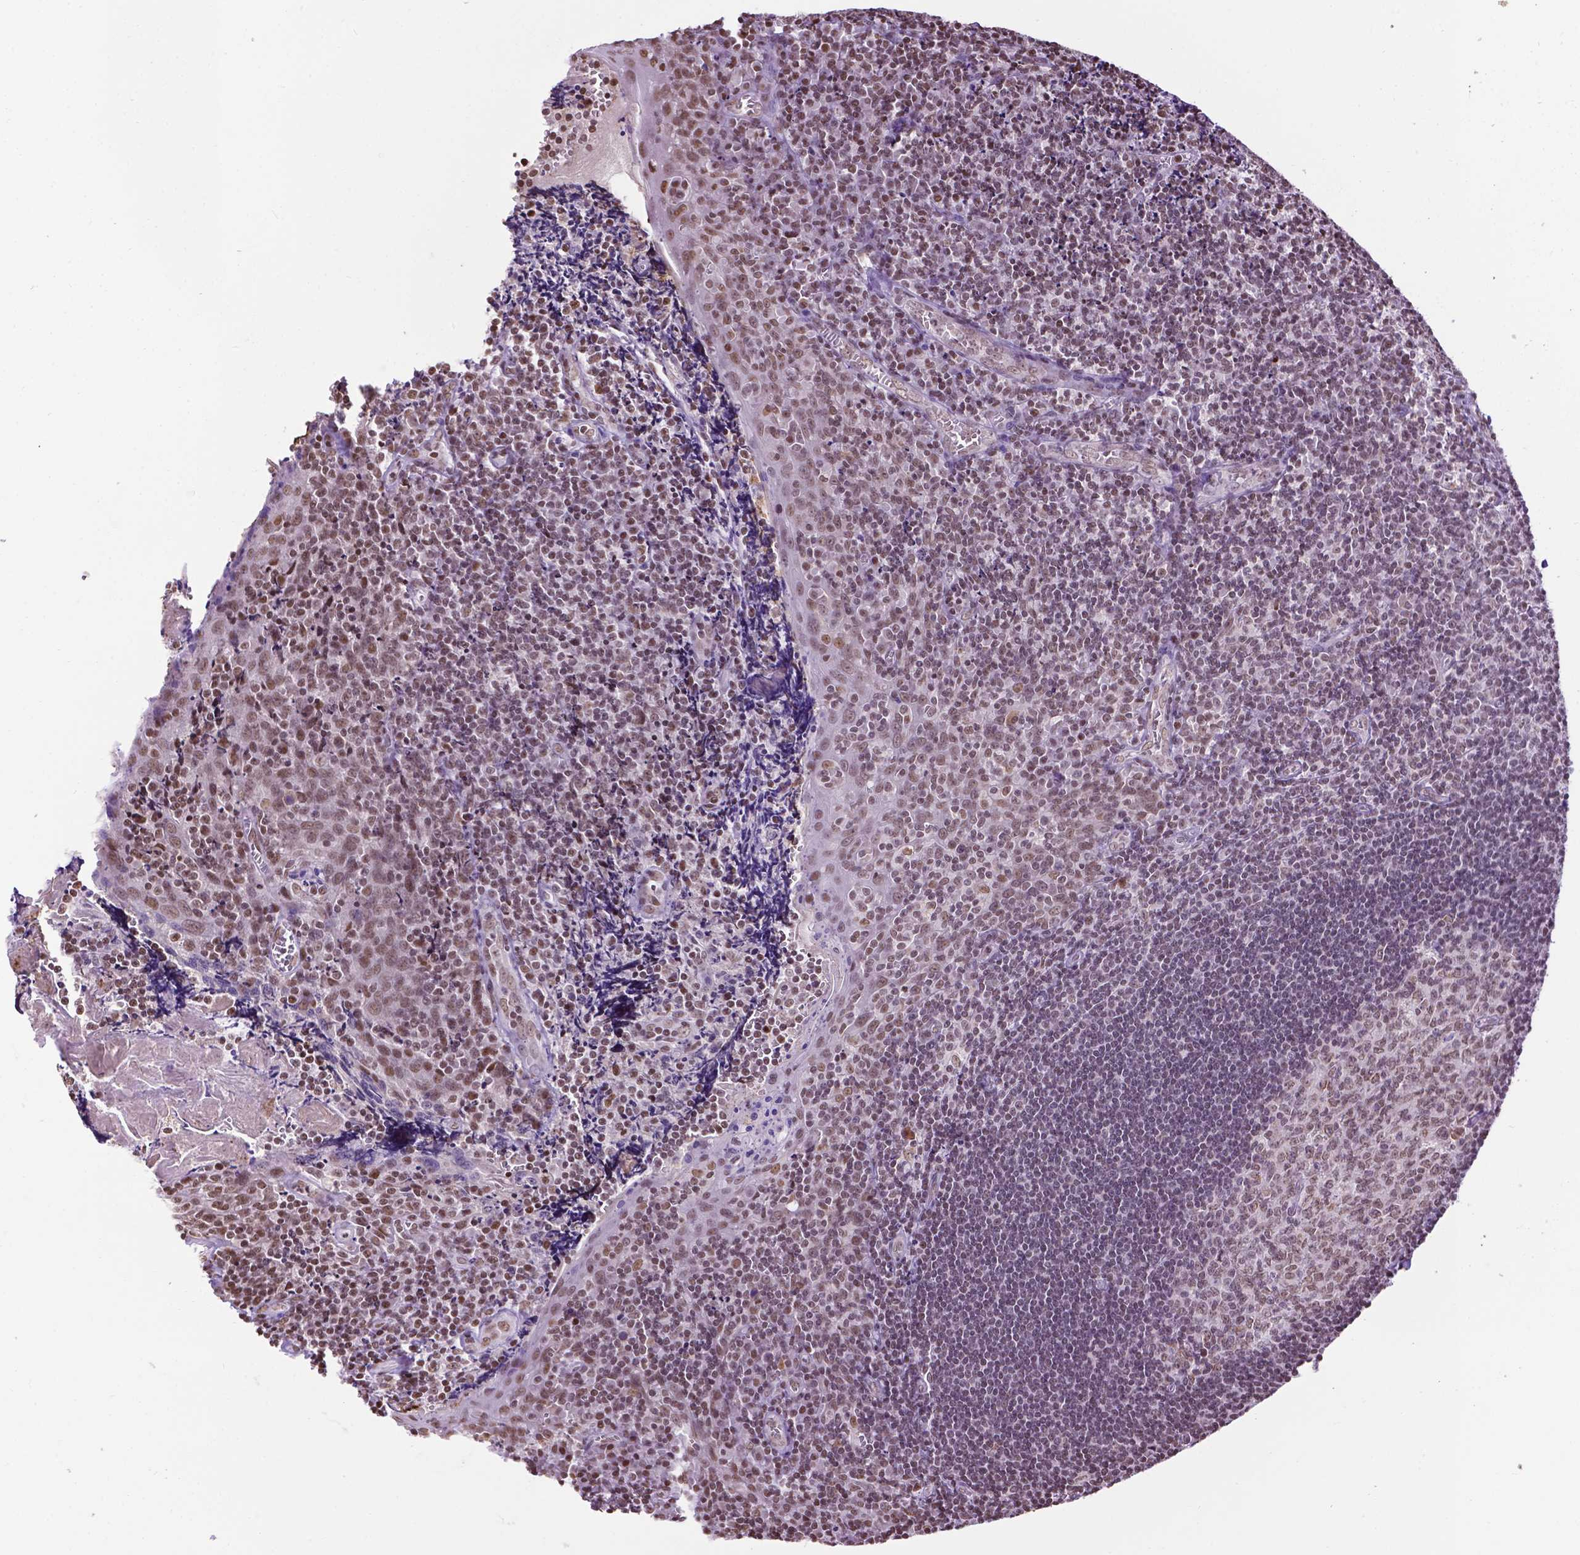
{"staining": {"intensity": "moderate", "quantity": ">75%", "location": "nuclear"}, "tissue": "tonsil", "cell_type": "Germinal center cells", "image_type": "normal", "snomed": [{"axis": "morphology", "description": "Normal tissue, NOS"}, {"axis": "morphology", "description": "Inflammation, NOS"}, {"axis": "topography", "description": "Tonsil"}], "caption": "Germinal center cells demonstrate medium levels of moderate nuclear positivity in about >75% of cells in normal tonsil. Nuclei are stained in blue.", "gene": "COL23A1", "patient": {"sex": "female", "age": 31}}